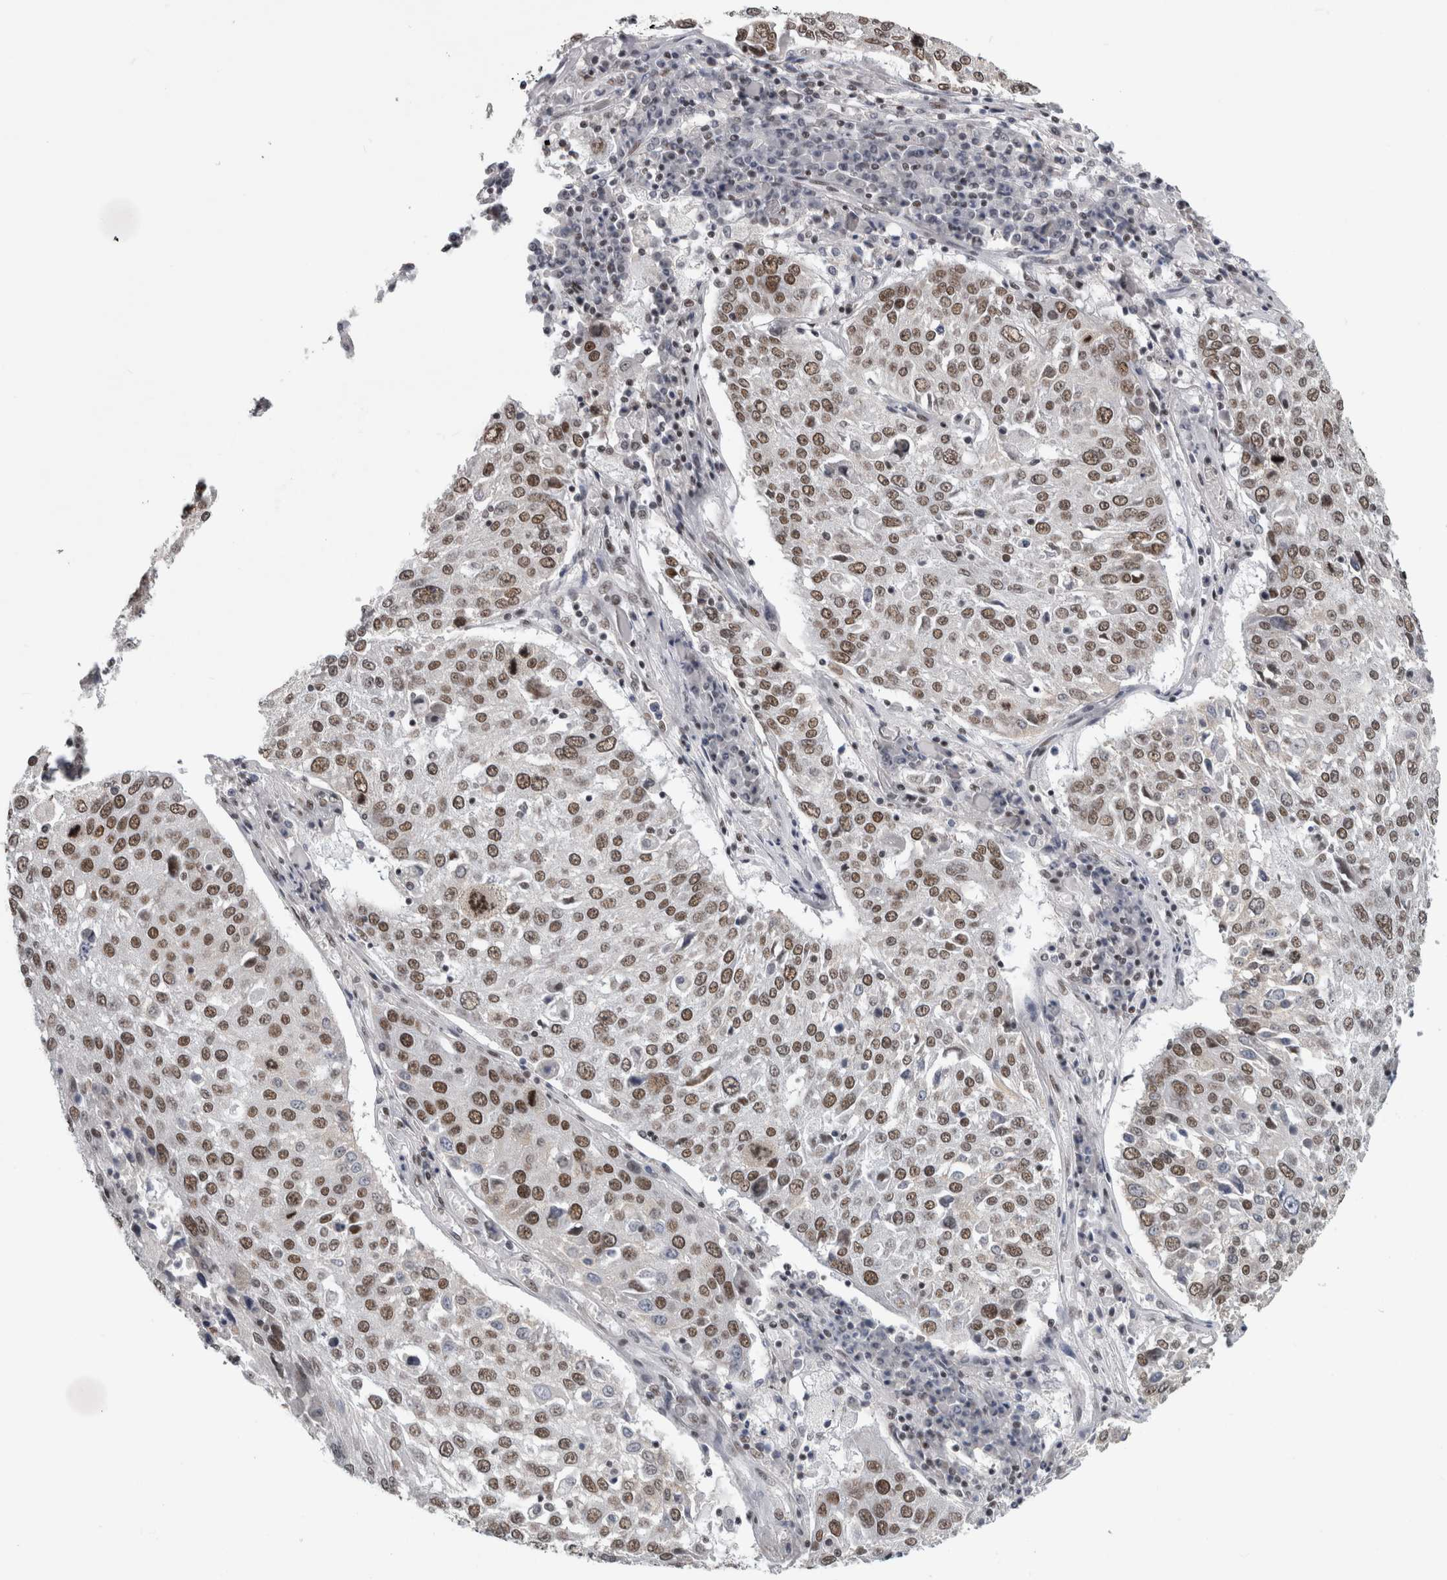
{"staining": {"intensity": "moderate", "quantity": ">75%", "location": "nuclear"}, "tissue": "lung cancer", "cell_type": "Tumor cells", "image_type": "cancer", "snomed": [{"axis": "morphology", "description": "Squamous cell carcinoma, NOS"}, {"axis": "topography", "description": "Lung"}], "caption": "IHC of human lung cancer (squamous cell carcinoma) reveals medium levels of moderate nuclear expression in about >75% of tumor cells. (Brightfield microscopy of DAB IHC at high magnification).", "gene": "ARID4B", "patient": {"sex": "male", "age": 65}}